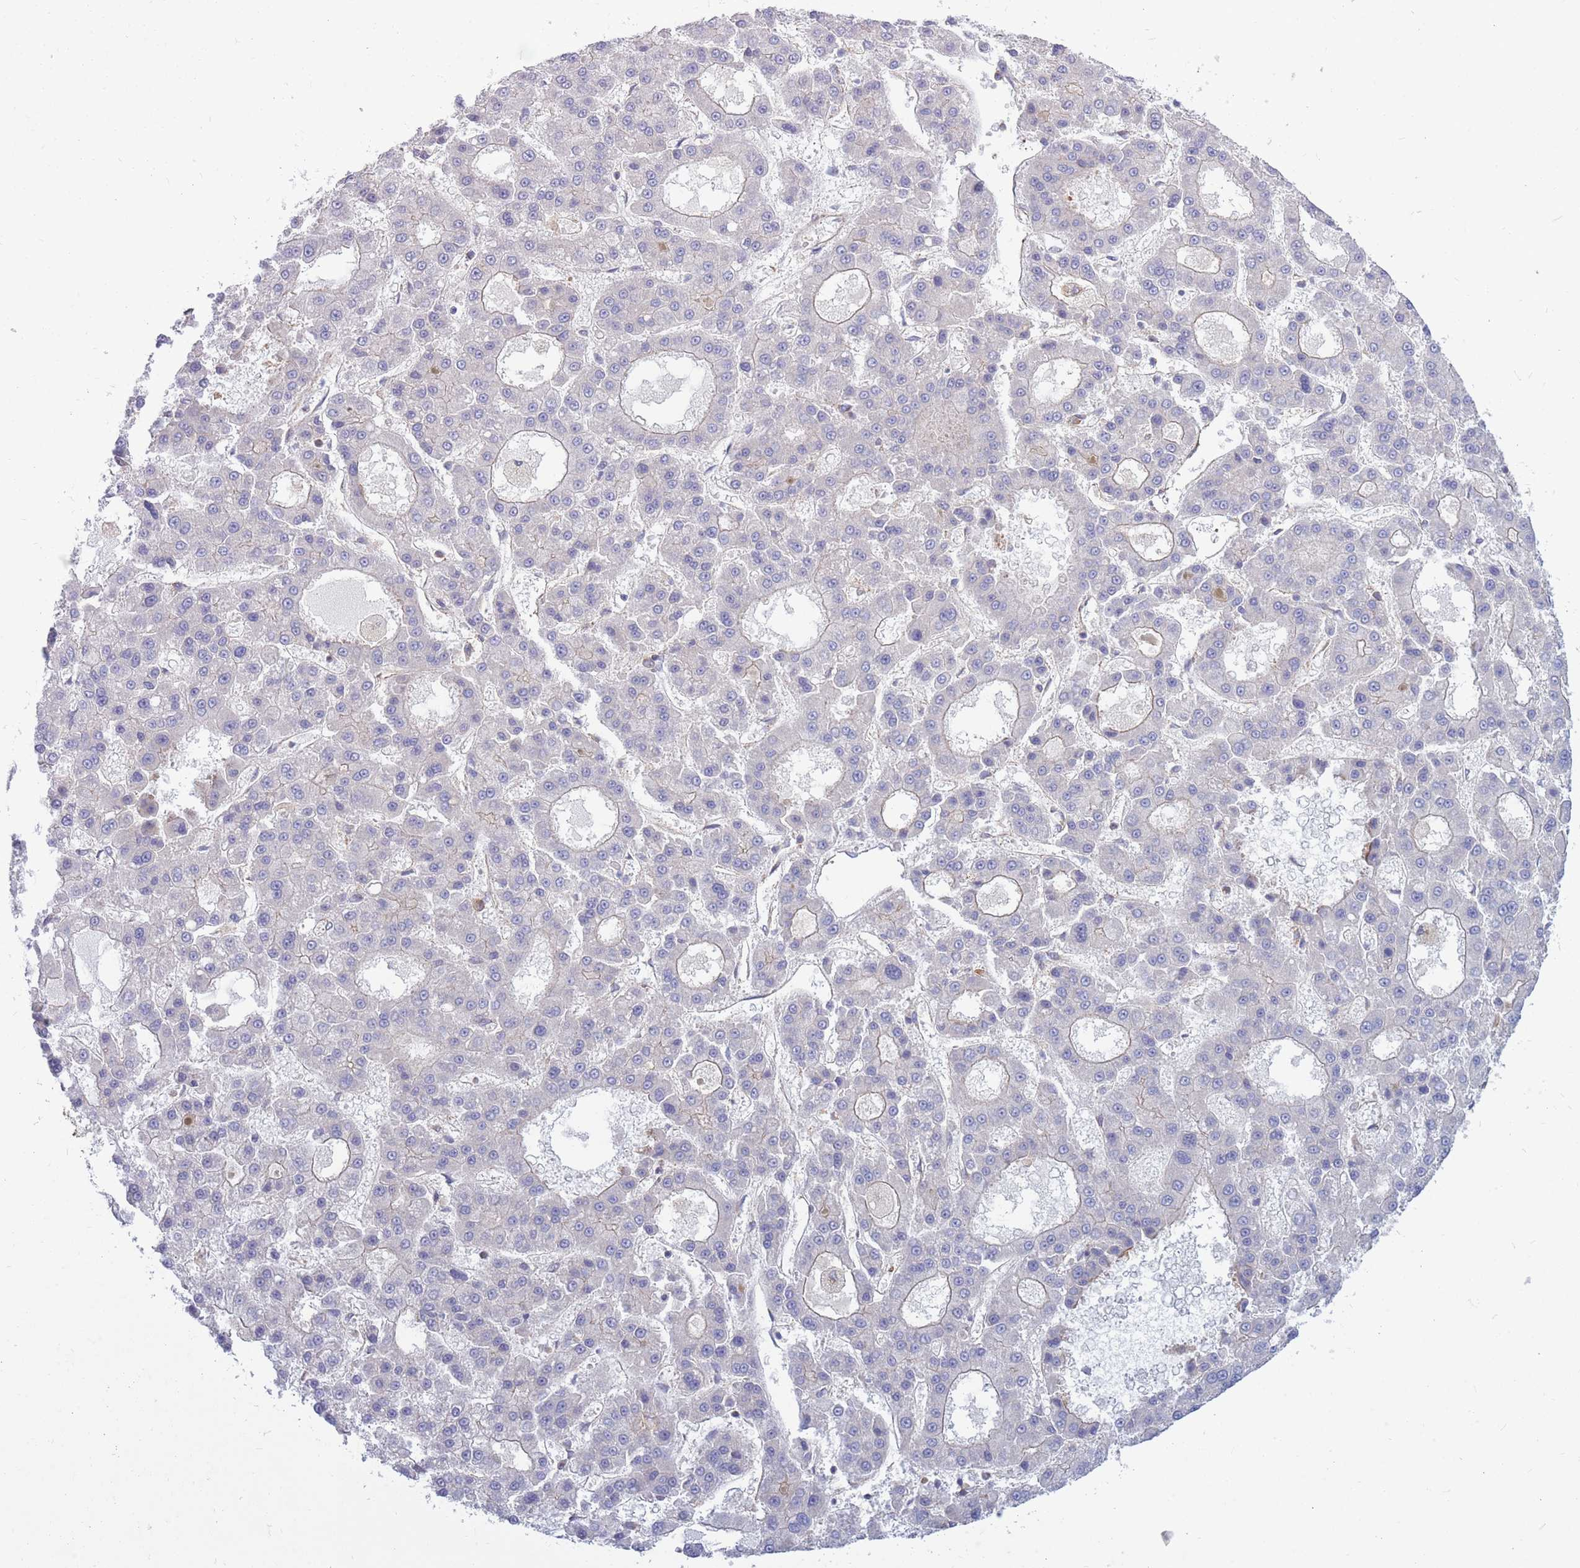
{"staining": {"intensity": "weak", "quantity": "25%-75%", "location": "cytoplasmic/membranous"}, "tissue": "liver cancer", "cell_type": "Tumor cells", "image_type": "cancer", "snomed": [{"axis": "morphology", "description": "Carcinoma, Hepatocellular, NOS"}, {"axis": "topography", "description": "Liver"}], "caption": "Brown immunohistochemical staining in hepatocellular carcinoma (liver) displays weak cytoplasmic/membranous staining in approximately 25%-75% of tumor cells.", "gene": "GGA1", "patient": {"sex": "male", "age": 70}}